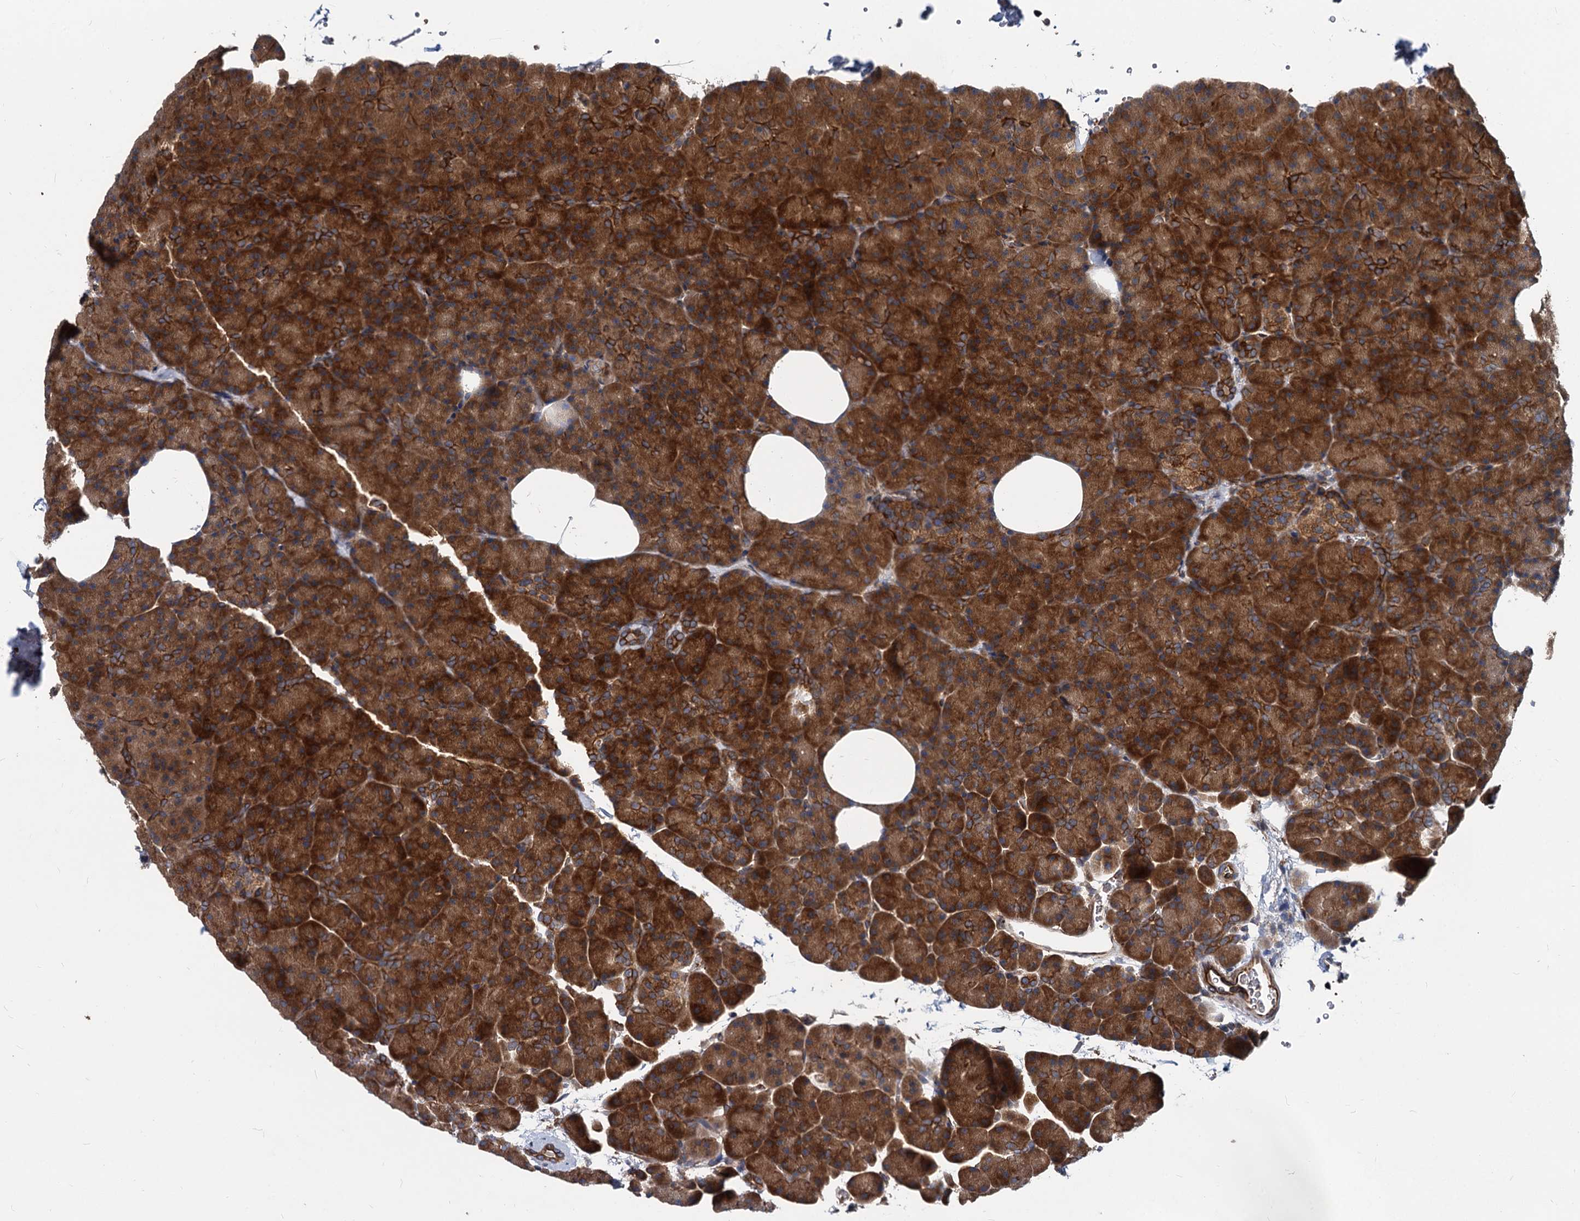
{"staining": {"intensity": "strong", "quantity": ">75%", "location": "cytoplasmic/membranous"}, "tissue": "pancreas", "cell_type": "Exocrine glandular cells", "image_type": "normal", "snomed": [{"axis": "morphology", "description": "Normal tissue, NOS"}, {"axis": "morphology", "description": "Carcinoid, malignant, NOS"}, {"axis": "topography", "description": "Pancreas"}], "caption": "An immunohistochemistry (IHC) micrograph of benign tissue is shown. Protein staining in brown highlights strong cytoplasmic/membranous positivity in pancreas within exocrine glandular cells. (DAB (3,3'-diaminobenzidine) IHC with brightfield microscopy, high magnification).", "gene": "STIM1", "patient": {"sex": "female", "age": 35}}